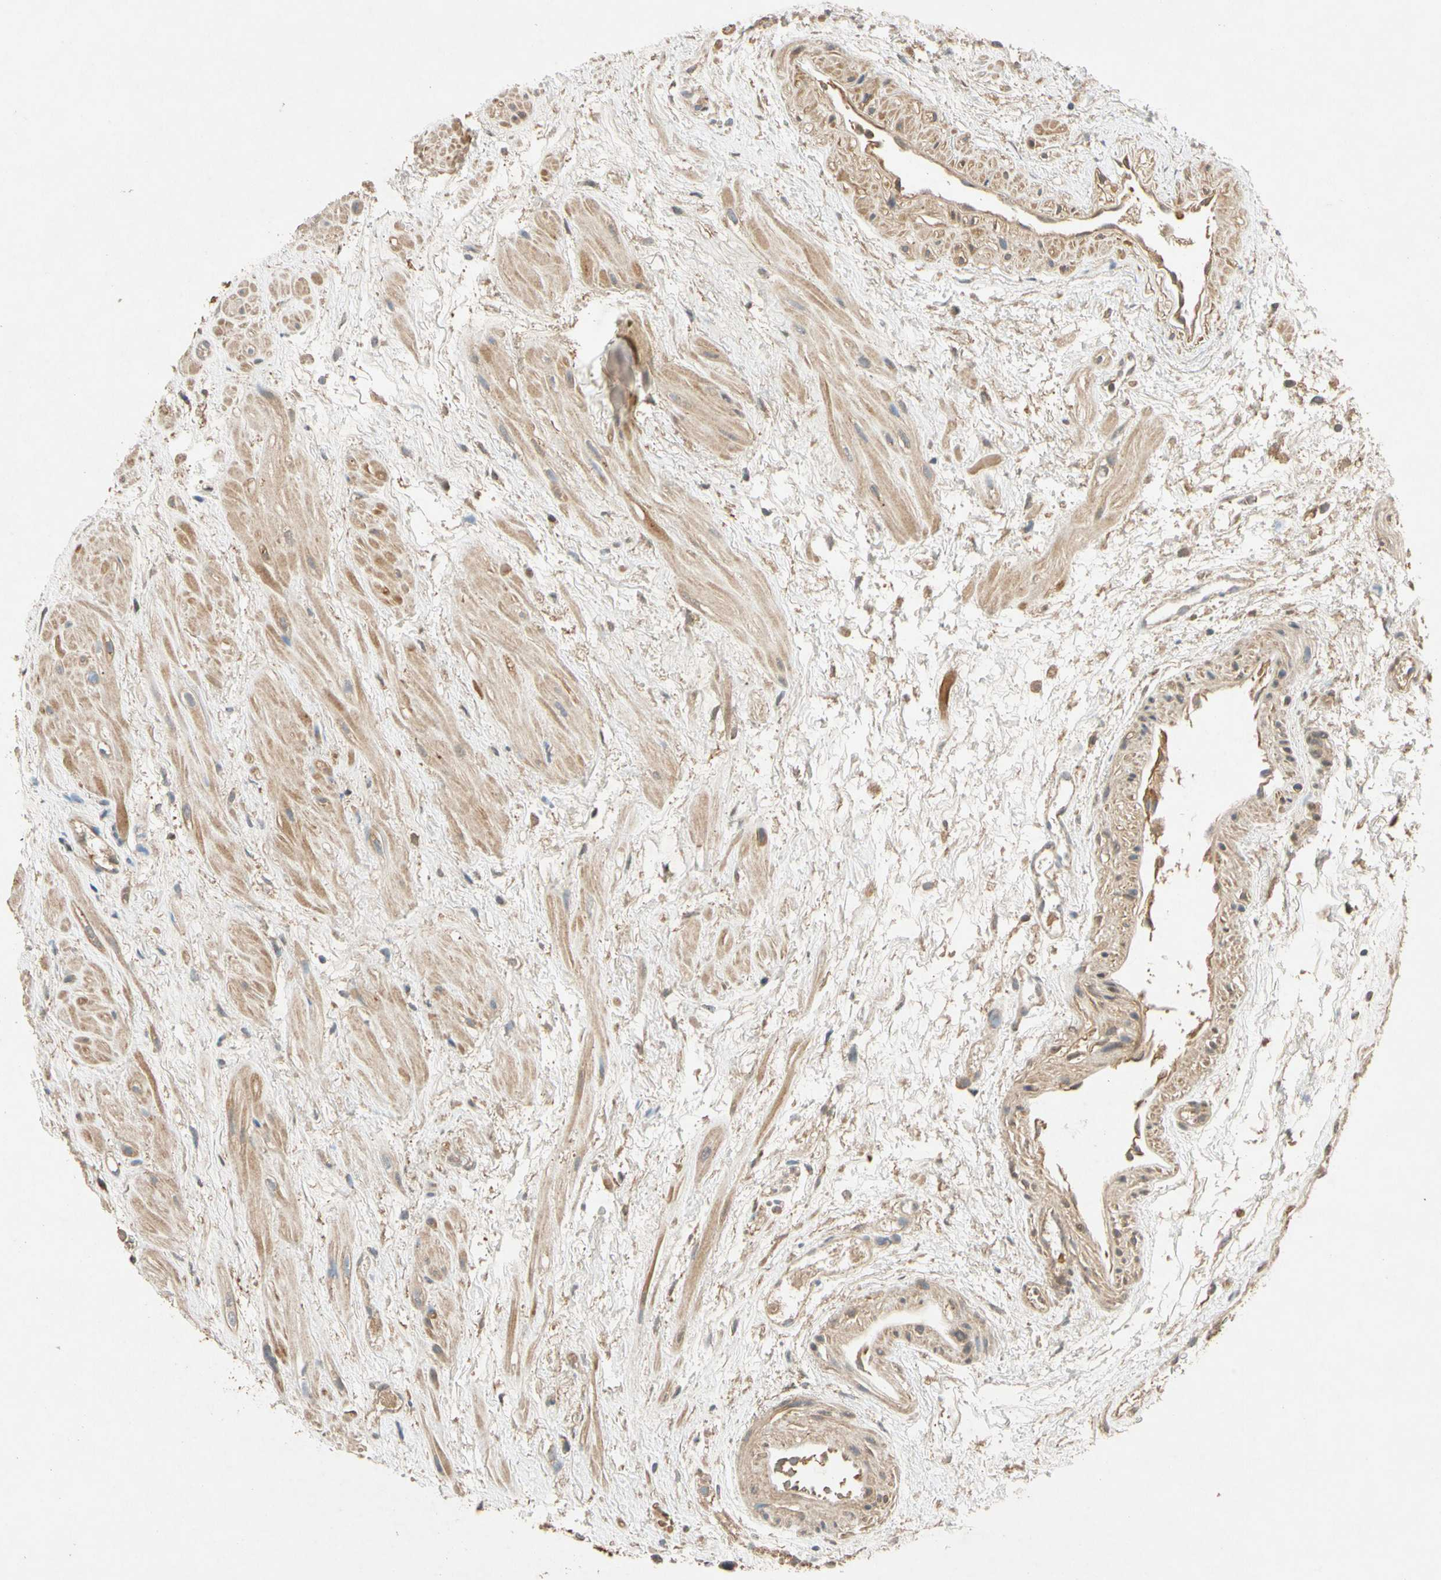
{"staining": {"intensity": "moderate", "quantity": ">75%", "location": "cytoplasmic/membranous"}, "tissue": "urothelial cancer", "cell_type": "Tumor cells", "image_type": "cancer", "snomed": [{"axis": "morphology", "description": "Urothelial carcinoma, Low grade"}, {"axis": "topography", "description": "Urinary bladder"}], "caption": "There is medium levels of moderate cytoplasmic/membranous expression in tumor cells of low-grade urothelial carcinoma, as demonstrated by immunohistochemical staining (brown color).", "gene": "USP46", "patient": {"sex": "male", "age": 78}}